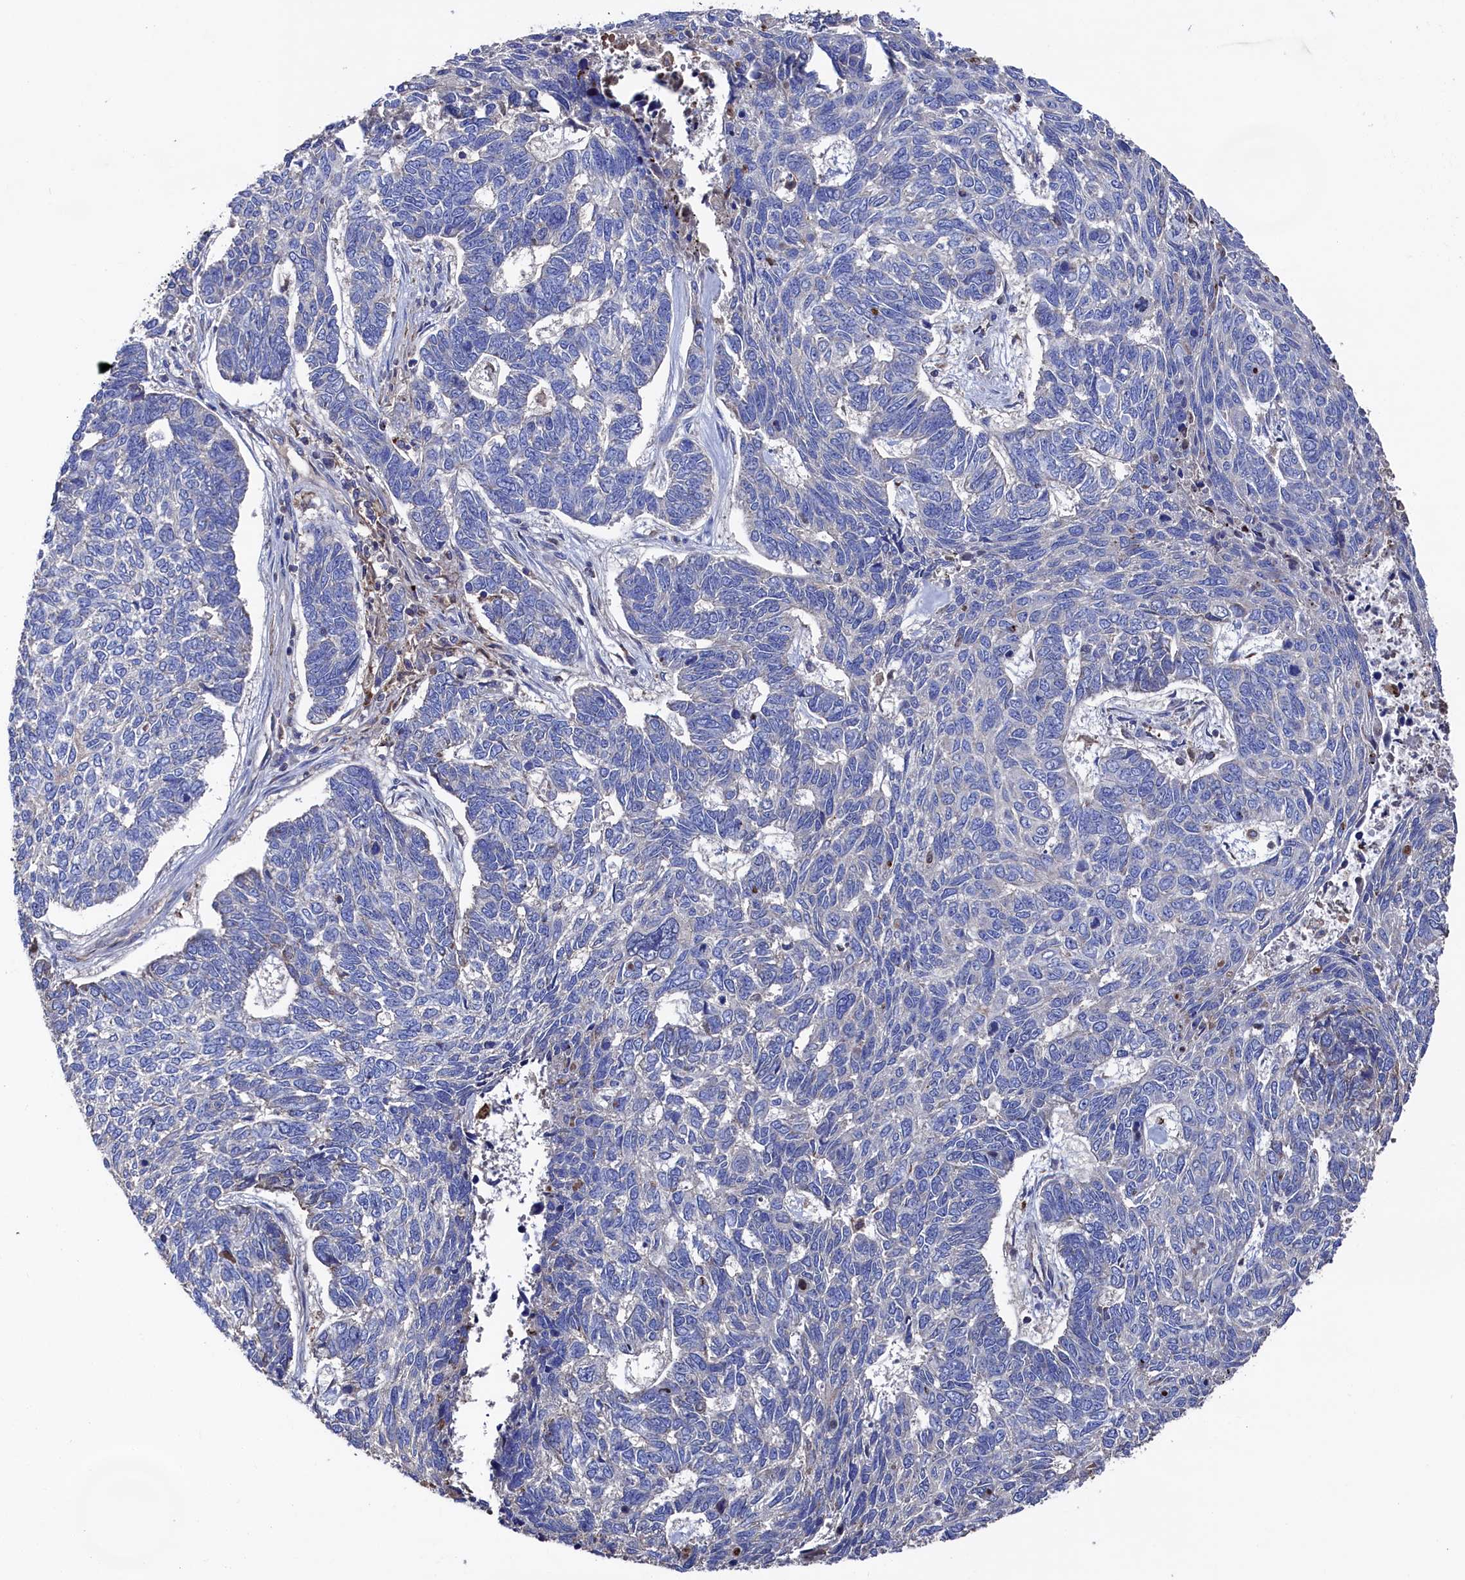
{"staining": {"intensity": "negative", "quantity": "none", "location": "none"}, "tissue": "skin cancer", "cell_type": "Tumor cells", "image_type": "cancer", "snomed": [{"axis": "morphology", "description": "Basal cell carcinoma"}, {"axis": "topography", "description": "Skin"}], "caption": "The immunohistochemistry photomicrograph has no significant staining in tumor cells of skin cancer (basal cell carcinoma) tissue.", "gene": "TK2", "patient": {"sex": "female", "age": 65}}